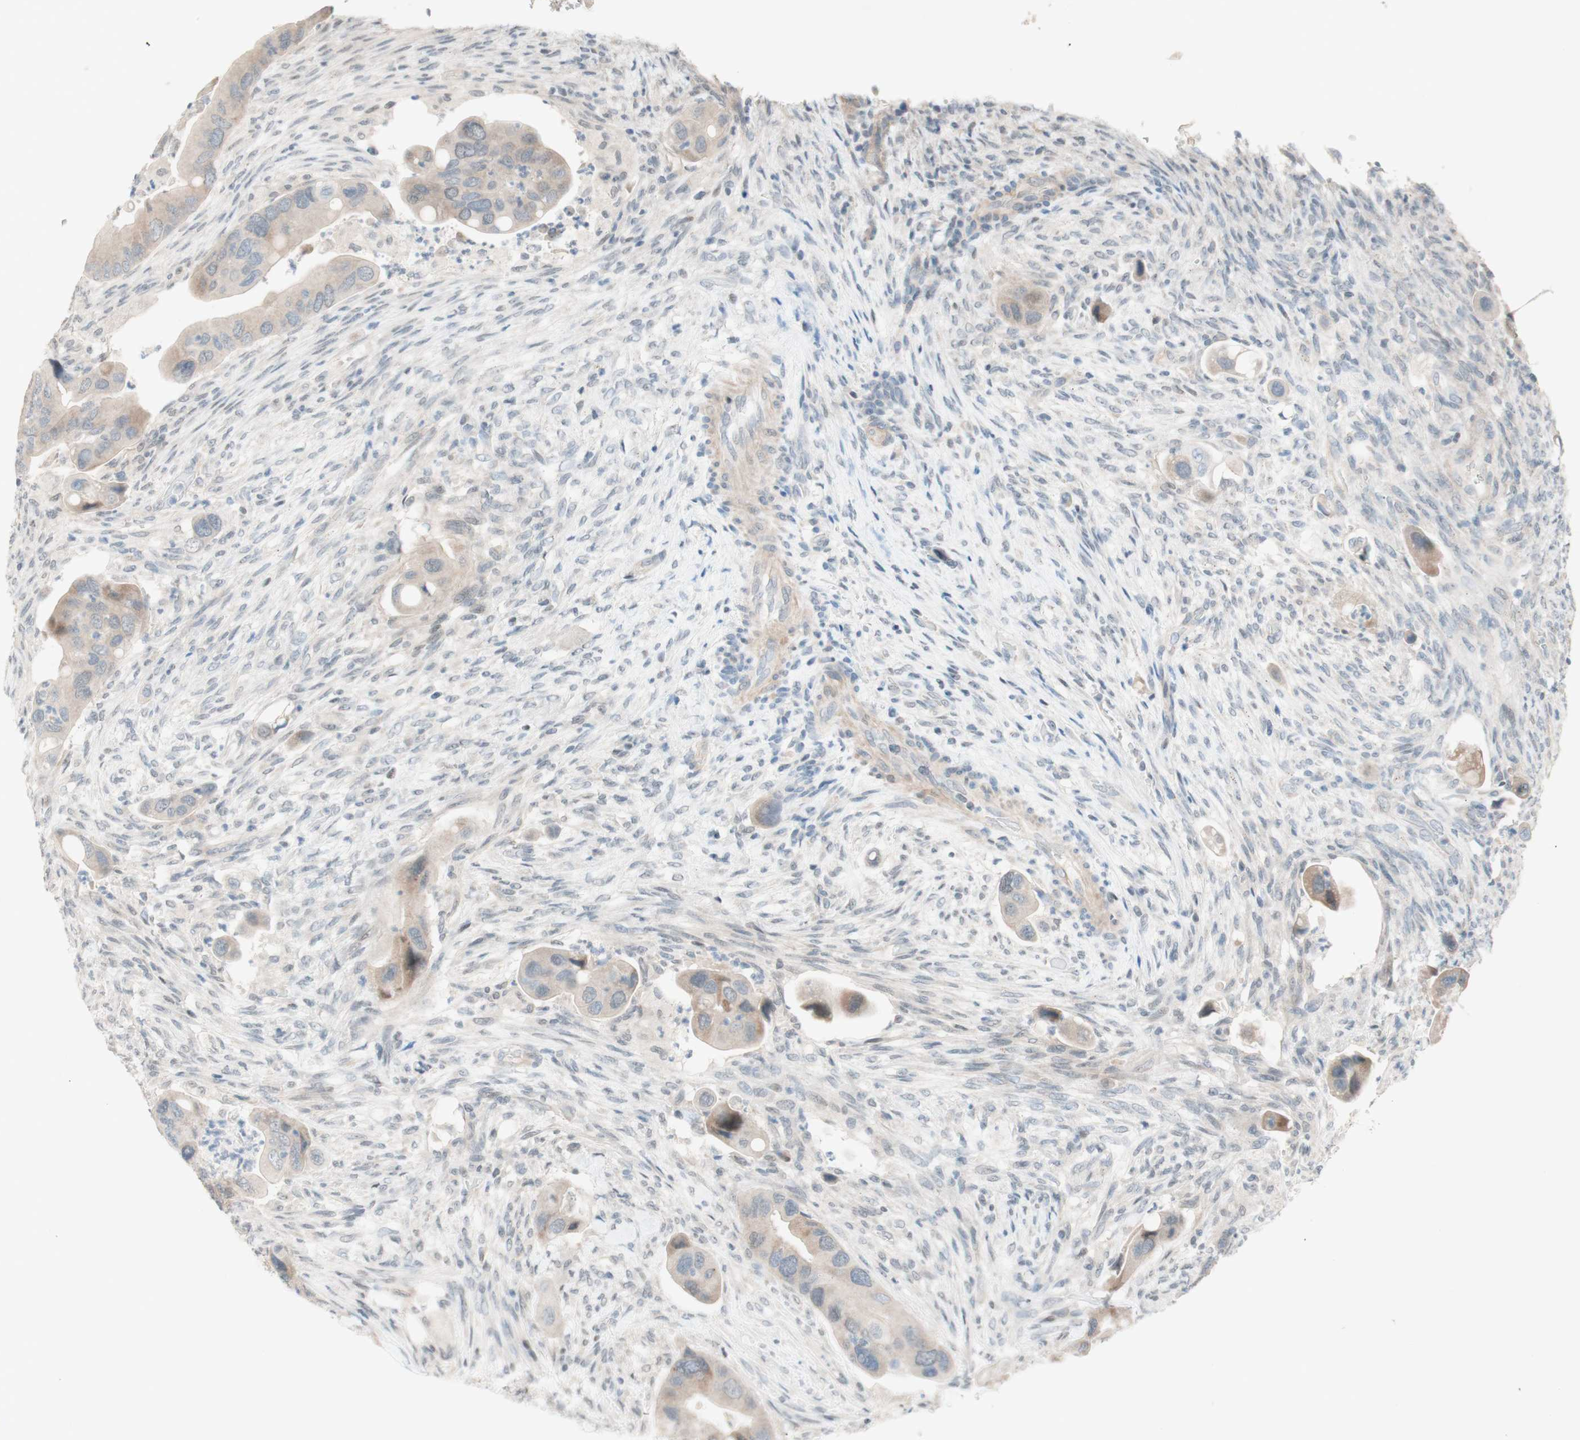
{"staining": {"intensity": "weak", "quantity": "25%-75%", "location": "cytoplasmic/membranous"}, "tissue": "colorectal cancer", "cell_type": "Tumor cells", "image_type": "cancer", "snomed": [{"axis": "morphology", "description": "Adenocarcinoma, NOS"}, {"axis": "topography", "description": "Rectum"}], "caption": "Immunohistochemistry (IHC) (DAB (3,3'-diaminobenzidine)) staining of human colorectal adenocarcinoma exhibits weak cytoplasmic/membranous protein staining in about 25%-75% of tumor cells.", "gene": "JPH1", "patient": {"sex": "female", "age": 57}}